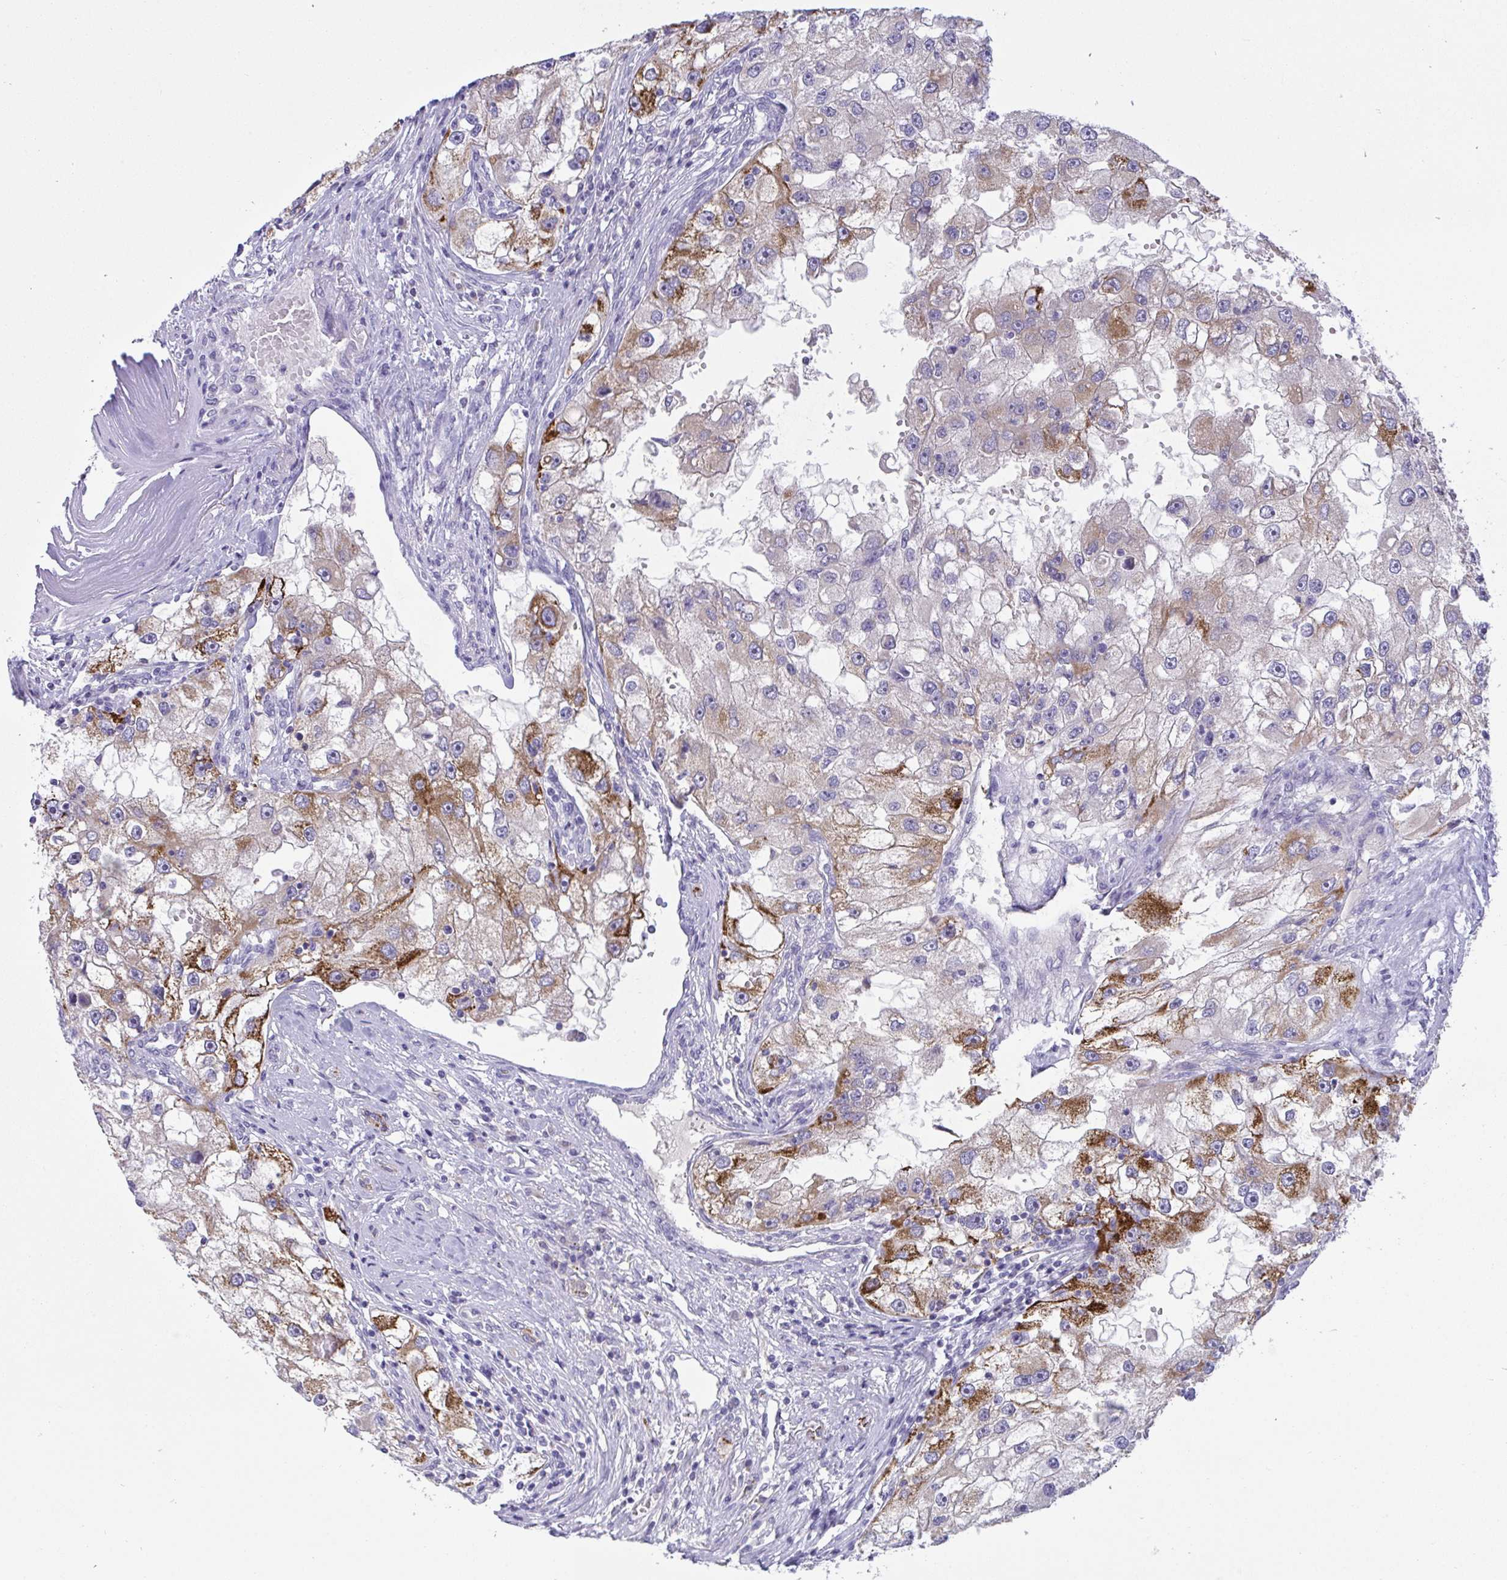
{"staining": {"intensity": "strong", "quantity": "25%-75%", "location": "cytoplasmic/membranous"}, "tissue": "renal cancer", "cell_type": "Tumor cells", "image_type": "cancer", "snomed": [{"axis": "morphology", "description": "Adenocarcinoma, NOS"}, {"axis": "topography", "description": "Kidney"}], "caption": "IHC micrograph of neoplastic tissue: renal cancer stained using IHC reveals high levels of strong protein expression localized specifically in the cytoplasmic/membranous of tumor cells, appearing as a cytoplasmic/membranous brown color.", "gene": "SEMA6B", "patient": {"sex": "male", "age": 63}}